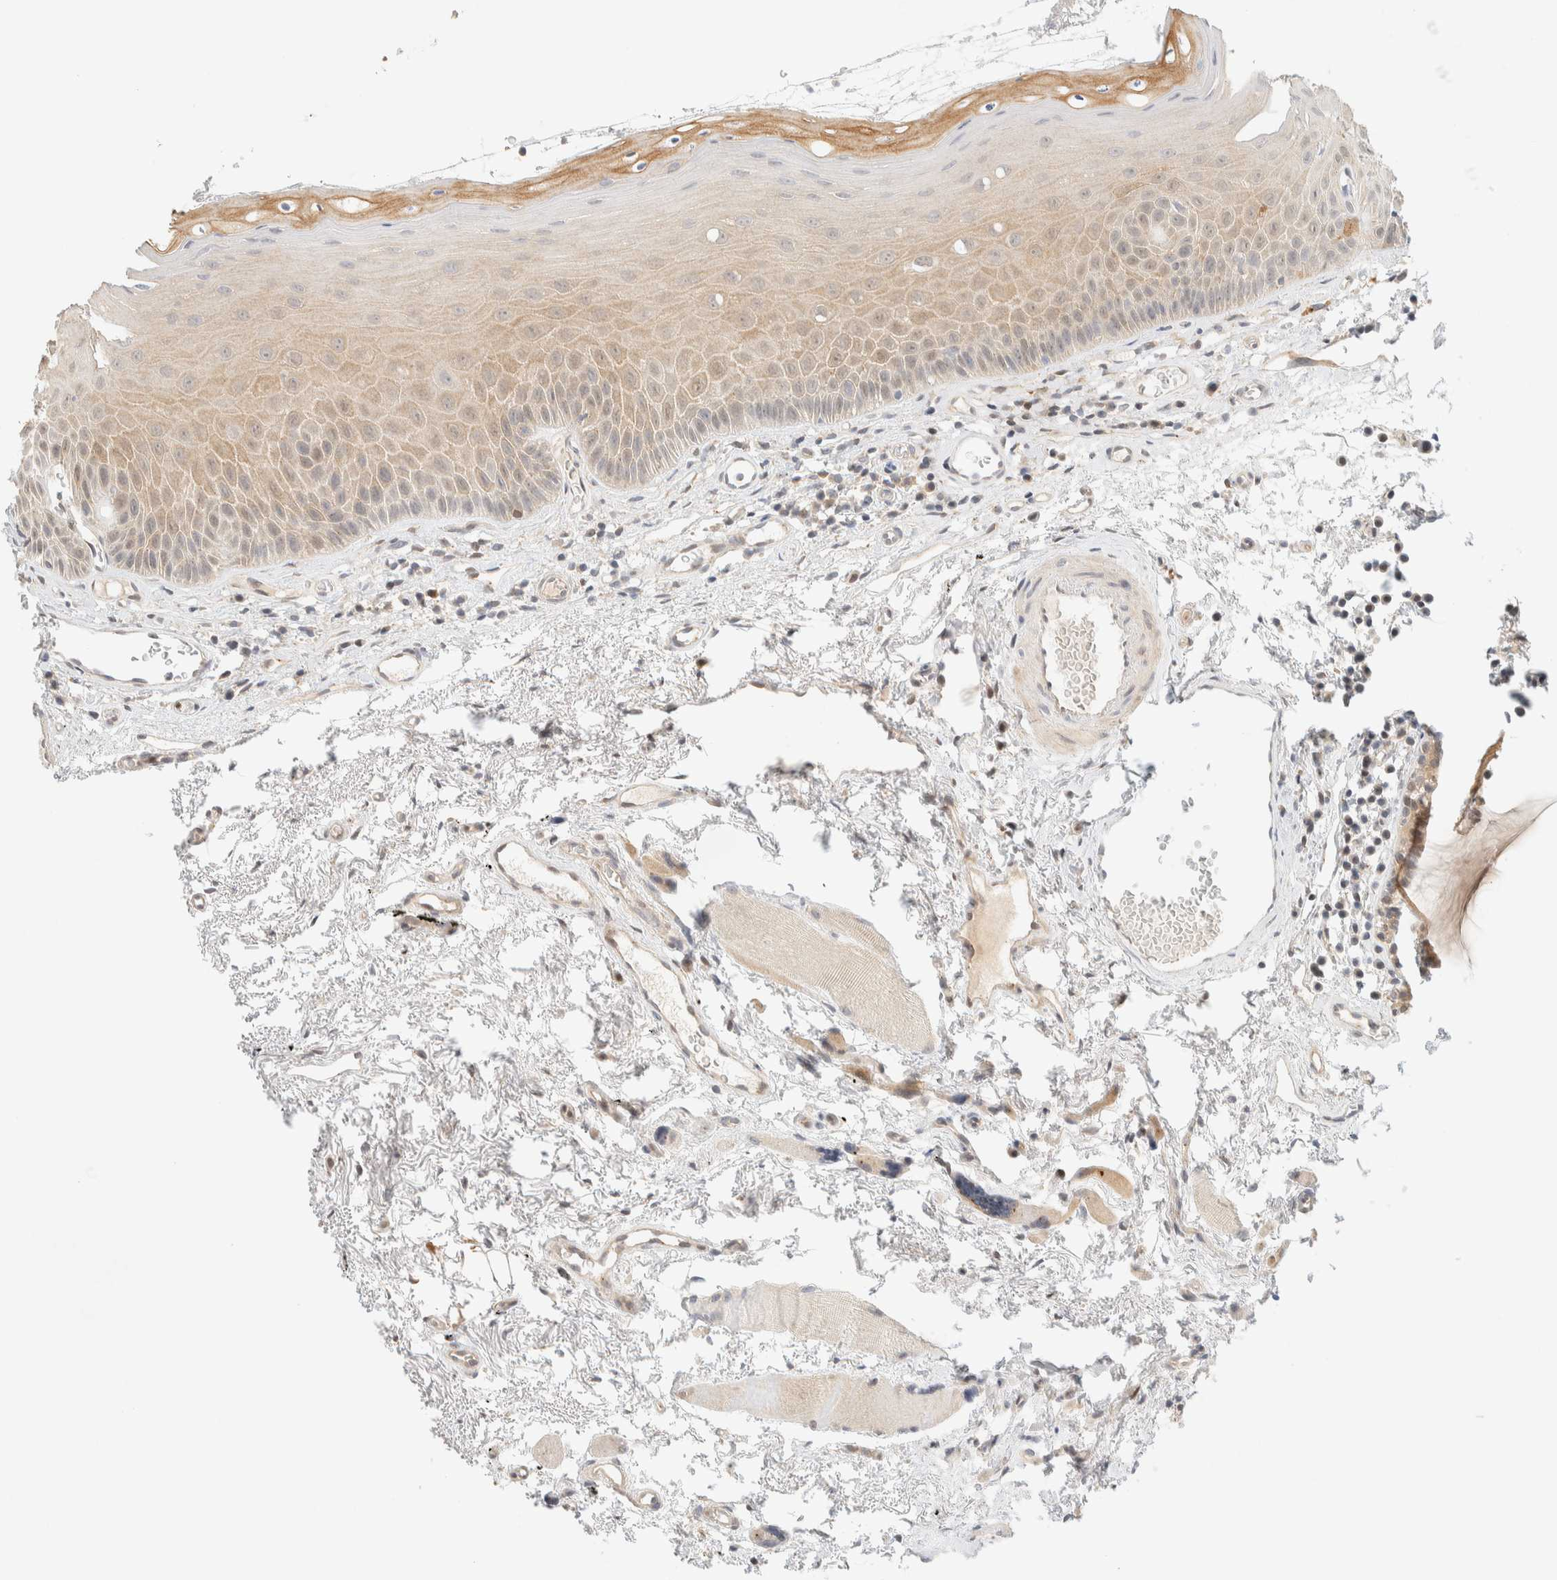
{"staining": {"intensity": "moderate", "quantity": ">75%", "location": "cytoplasmic/membranous"}, "tissue": "oral mucosa", "cell_type": "Squamous epithelial cells", "image_type": "normal", "snomed": [{"axis": "morphology", "description": "Normal tissue, NOS"}, {"axis": "topography", "description": "Skeletal muscle"}, {"axis": "topography", "description": "Oral tissue"}, {"axis": "topography", "description": "Peripheral nerve tissue"}], "caption": "This photomicrograph demonstrates unremarkable oral mucosa stained with immunohistochemistry to label a protein in brown. The cytoplasmic/membranous of squamous epithelial cells show moderate positivity for the protein. Nuclei are counter-stained blue.", "gene": "PCYT2", "patient": {"sex": "female", "age": 84}}